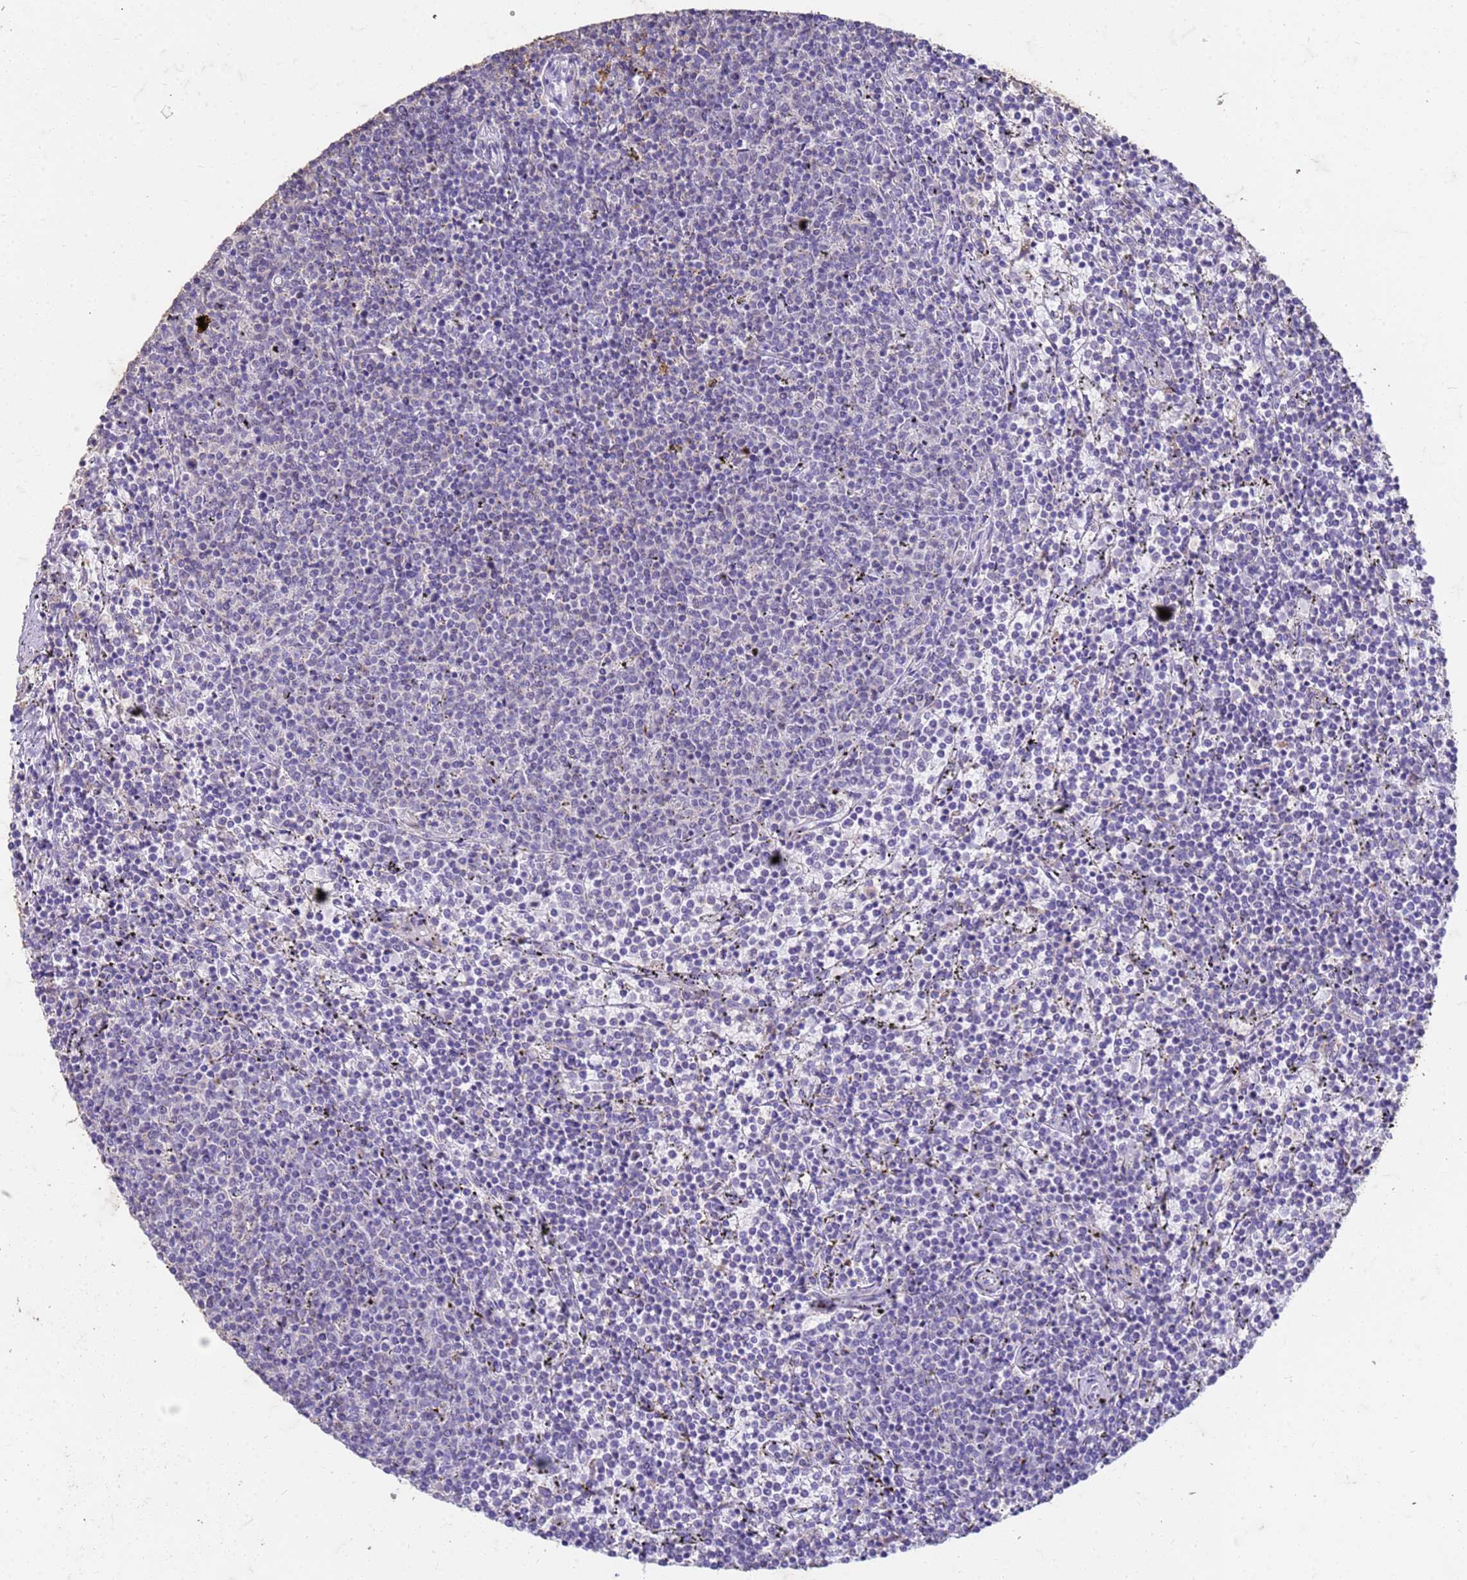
{"staining": {"intensity": "negative", "quantity": "none", "location": "none"}, "tissue": "lymphoma", "cell_type": "Tumor cells", "image_type": "cancer", "snomed": [{"axis": "morphology", "description": "Malignant lymphoma, non-Hodgkin's type, Low grade"}, {"axis": "topography", "description": "Spleen"}], "caption": "Tumor cells are negative for brown protein staining in lymphoma.", "gene": "SLC25A15", "patient": {"sex": "female", "age": 50}}